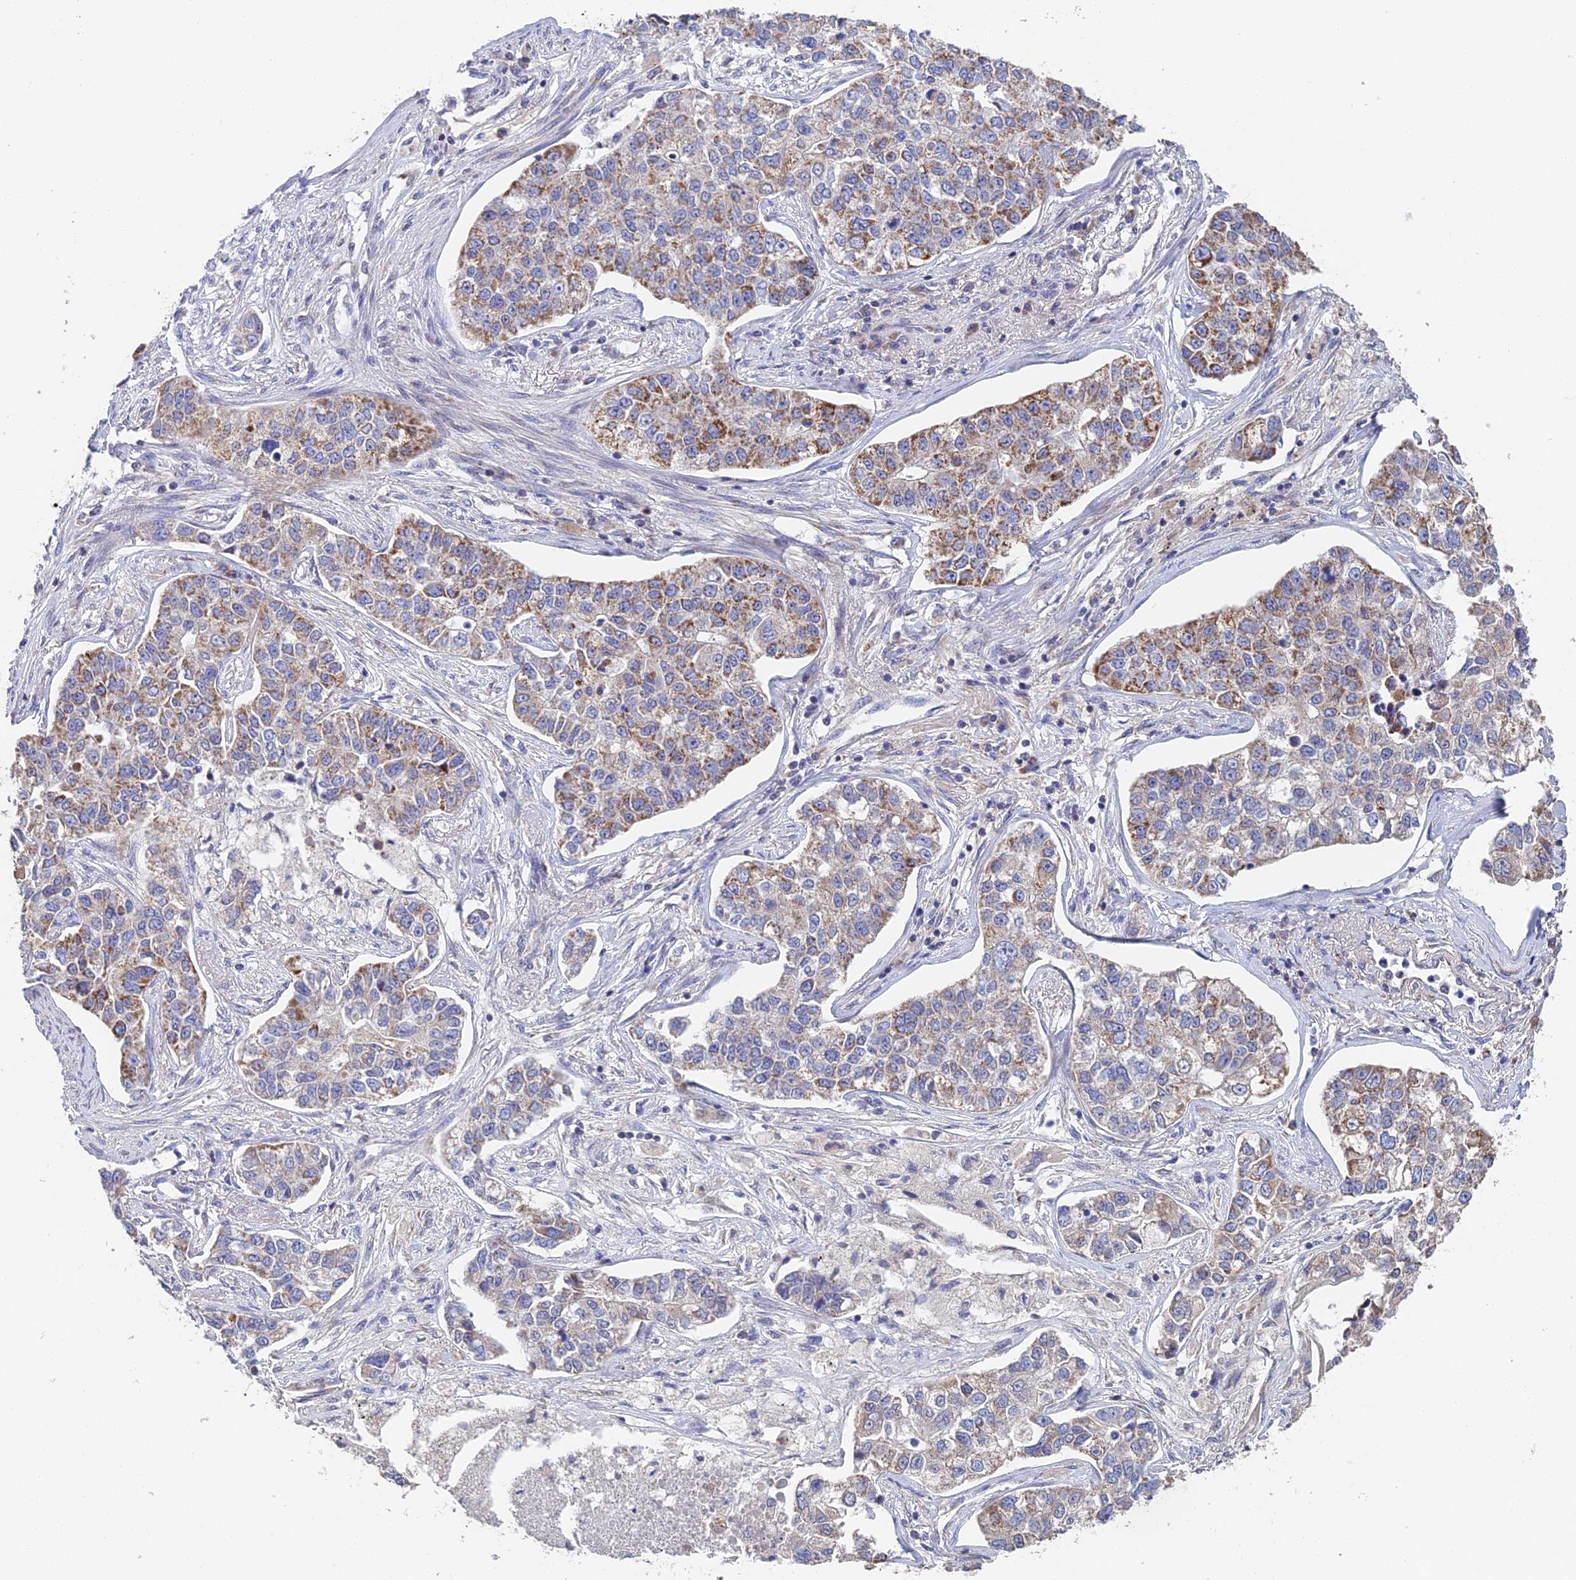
{"staining": {"intensity": "moderate", "quantity": "<25%", "location": "cytoplasmic/membranous"}, "tissue": "lung cancer", "cell_type": "Tumor cells", "image_type": "cancer", "snomed": [{"axis": "morphology", "description": "Adenocarcinoma, NOS"}, {"axis": "topography", "description": "Lung"}], "caption": "Brown immunohistochemical staining in human lung cancer (adenocarcinoma) exhibits moderate cytoplasmic/membranous staining in about <25% of tumor cells.", "gene": "ECSIT", "patient": {"sex": "male", "age": 49}}